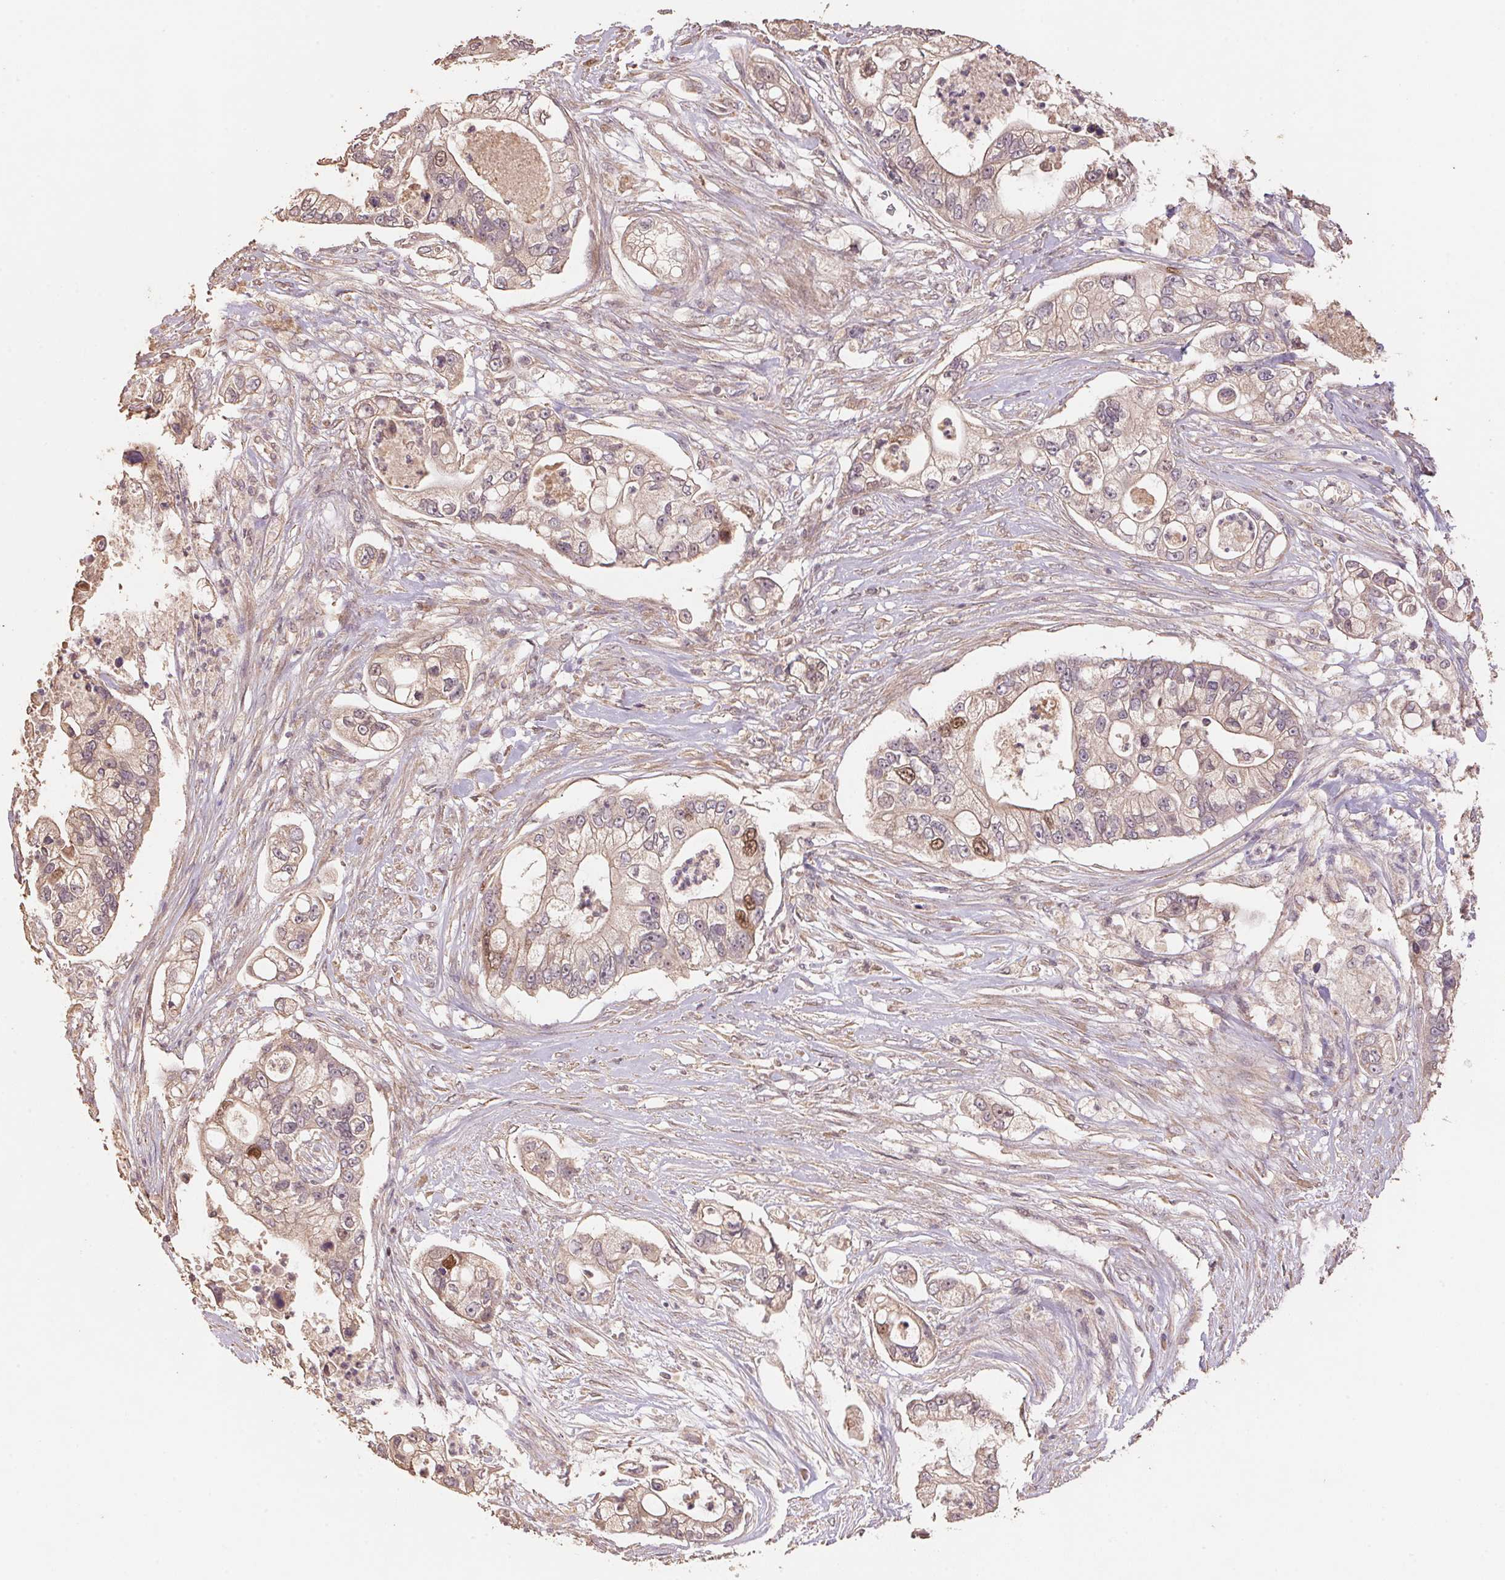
{"staining": {"intensity": "moderate", "quantity": "<25%", "location": "cytoplasmic/membranous,nuclear"}, "tissue": "pancreatic cancer", "cell_type": "Tumor cells", "image_type": "cancer", "snomed": [{"axis": "morphology", "description": "Adenocarcinoma, NOS"}, {"axis": "topography", "description": "Pancreas"}], "caption": "The image demonstrates staining of pancreatic cancer (adenocarcinoma), revealing moderate cytoplasmic/membranous and nuclear protein staining (brown color) within tumor cells.", "gene": "CENPF", "patient": {"sex": "female", "age": 69}}